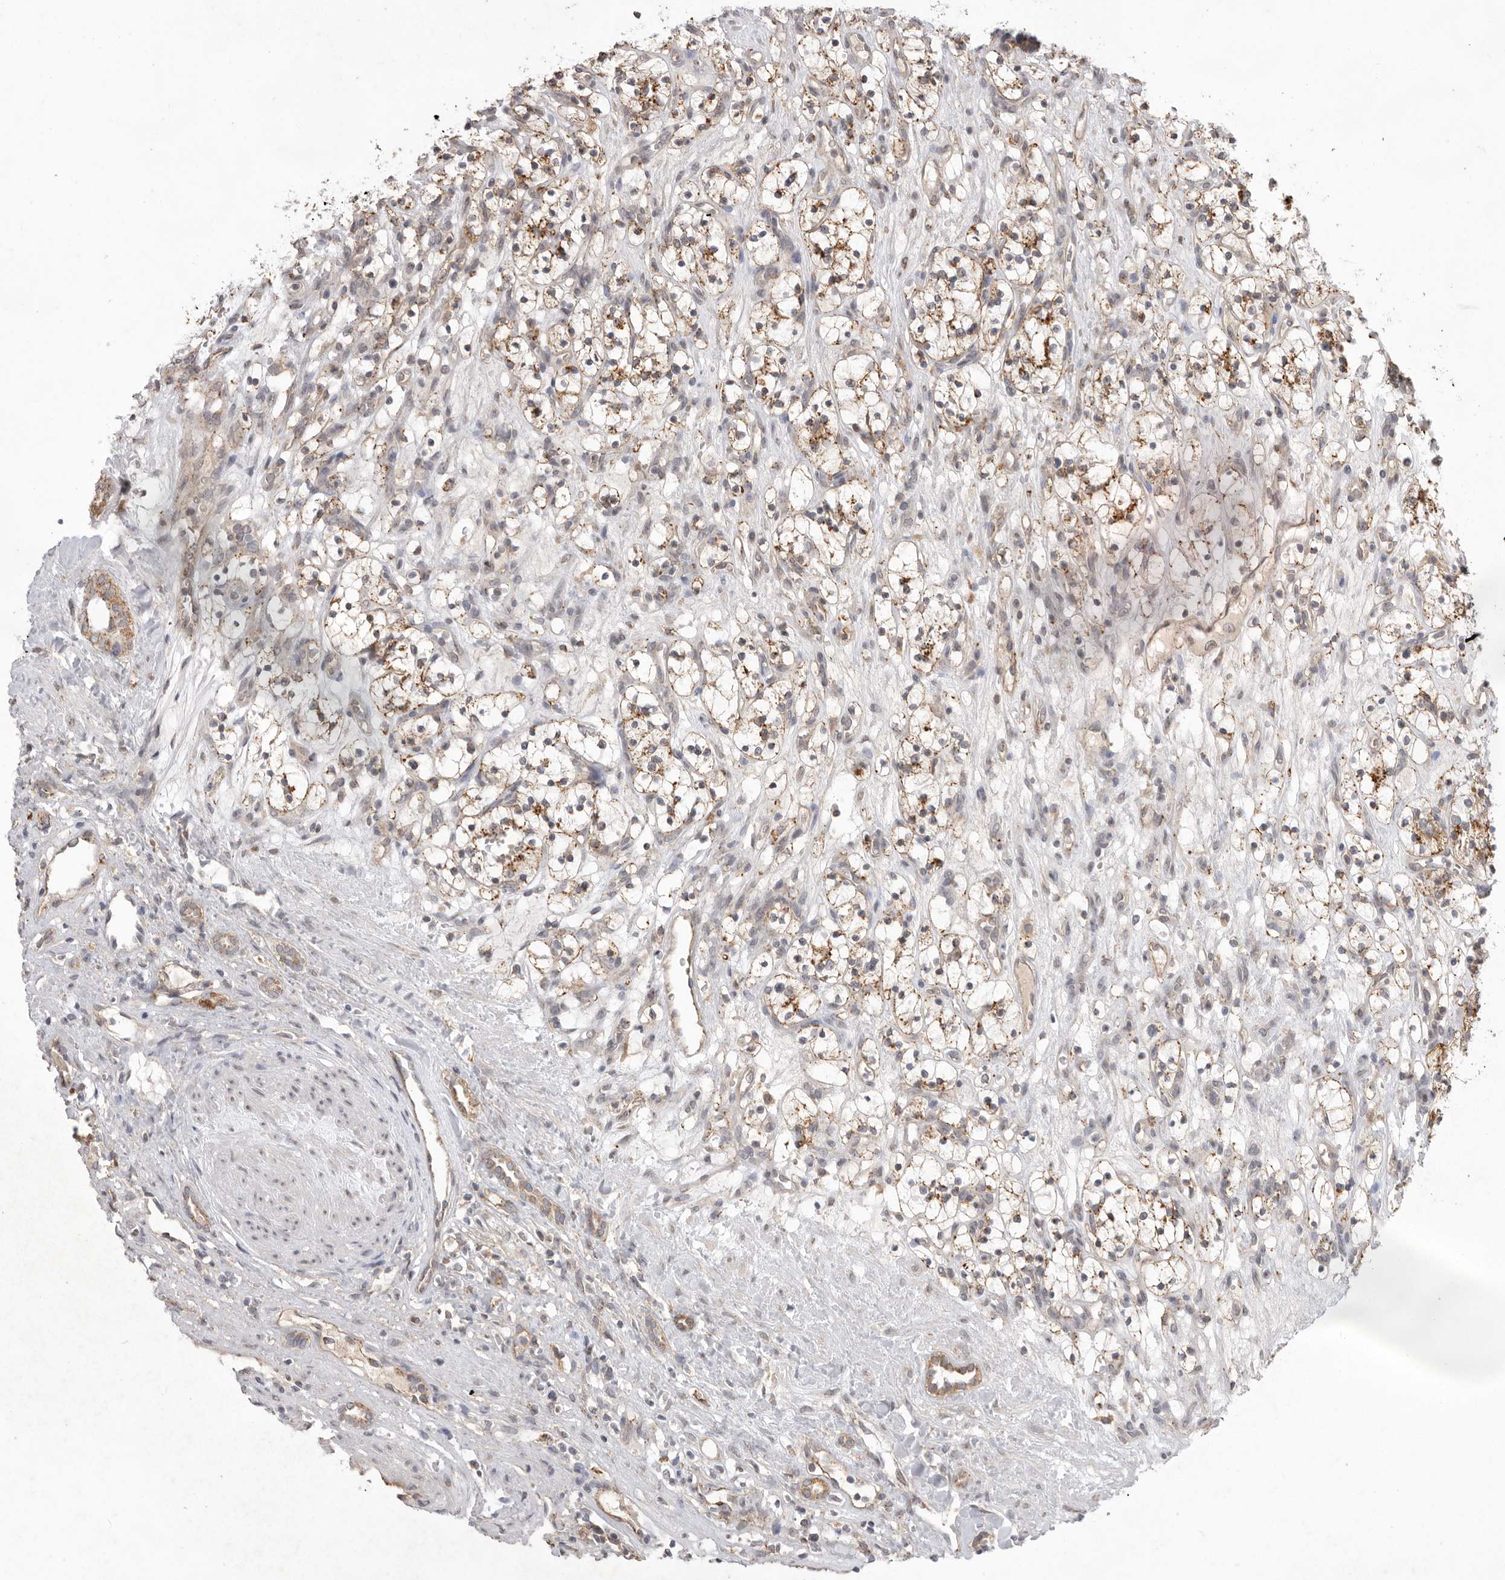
{"staining": {"intensity": "moderate", "quantity": "25%-75%", "location": "cytoplasmic/membranous"}, "tissue": "renal cancer", "cell_type": "Tumor cells", "image_type": "cancer", "snomed": [{"axis": "morphology", "description": "Adenocarcinoma, NOS"}, {"axis": "topography", "description": "Kidney"}], "caption": "Human renal cancer stained for a protein (brown) demonstrates moderate cytoplasmic/membranous positive staining in approximately 25%-75% of tumor cells.", "gene": "TLR3", "patient": {"sex": "female", "age": 57}}